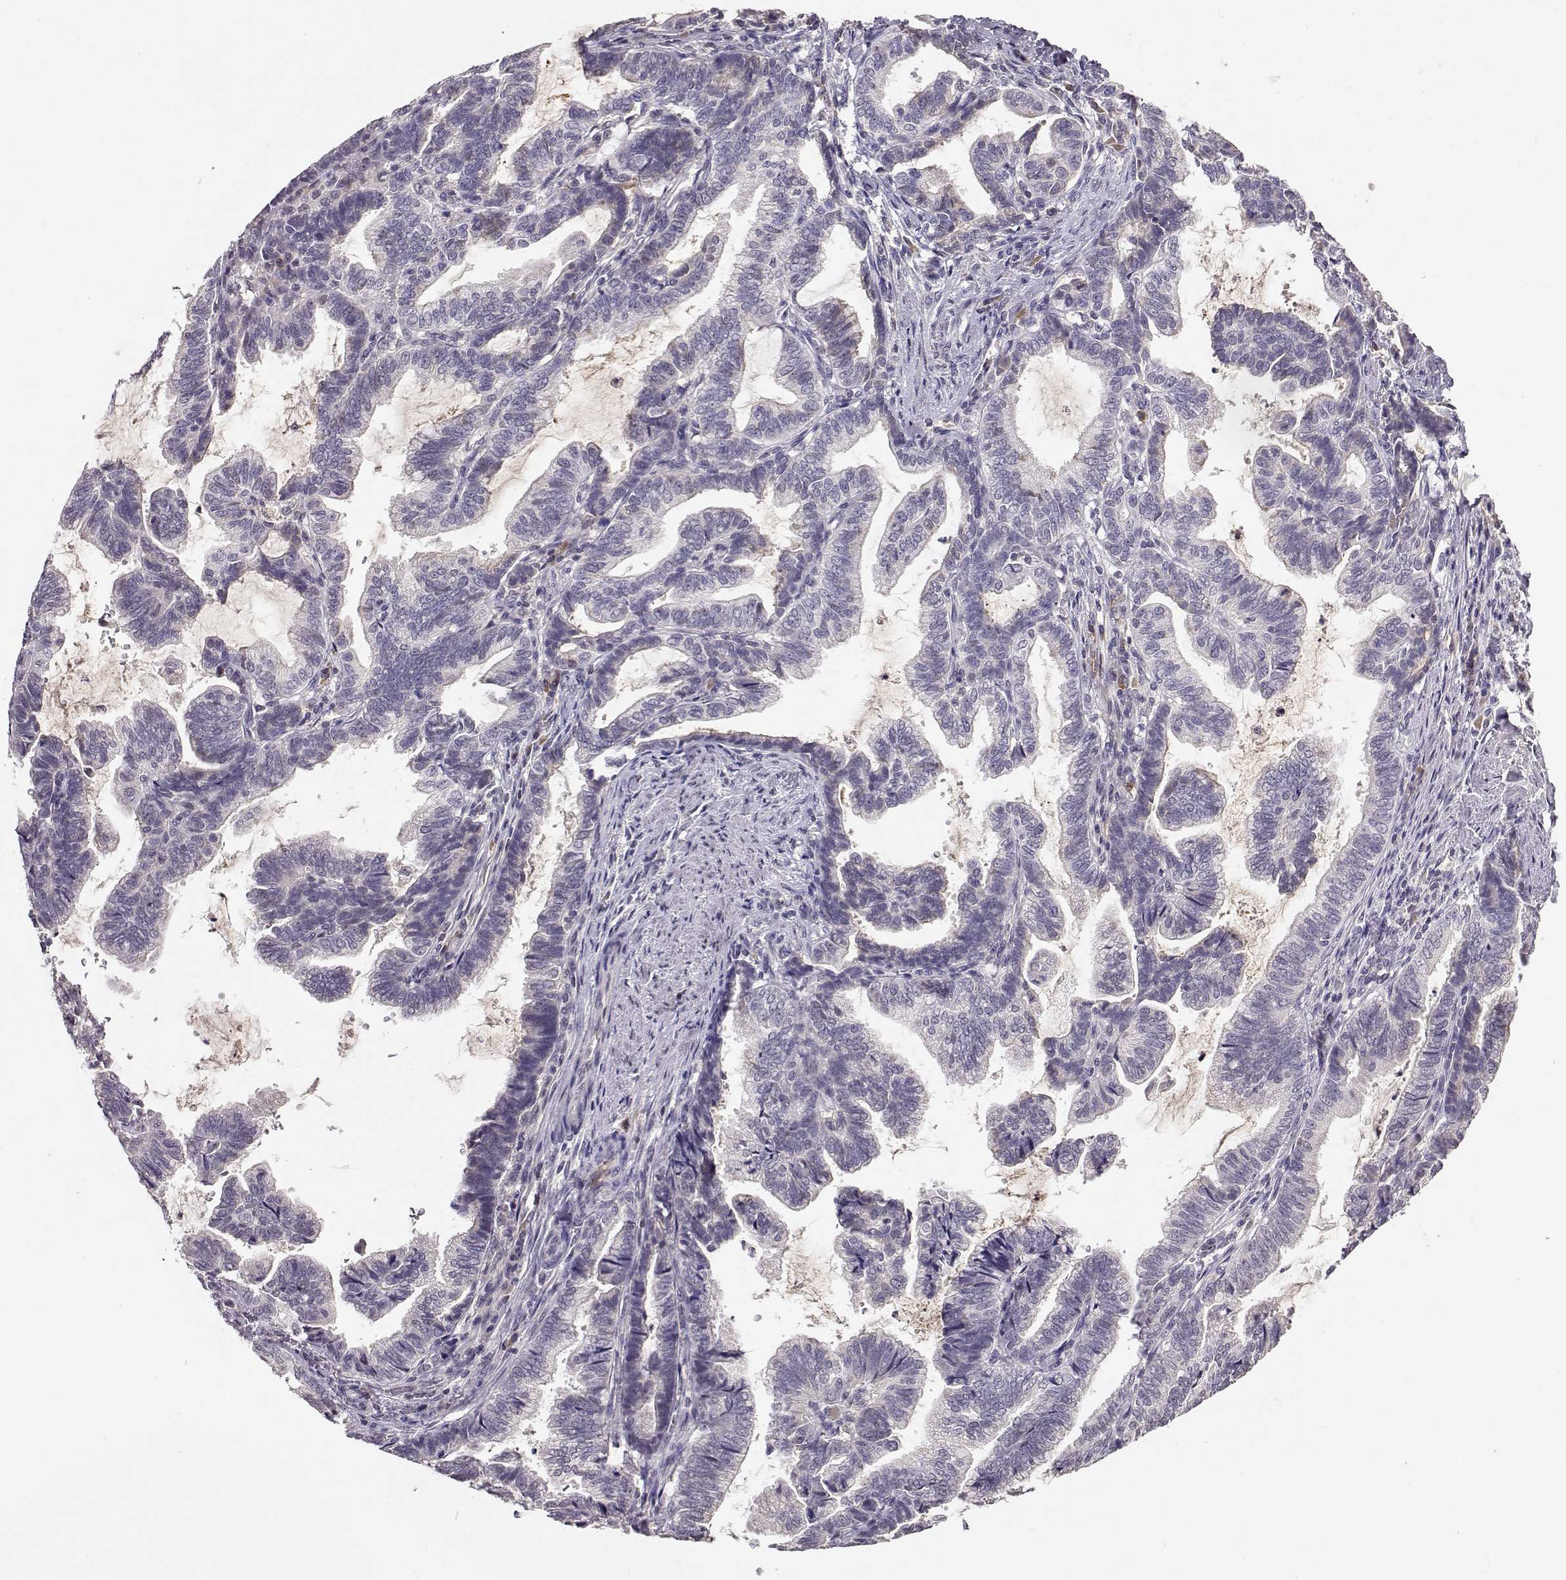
{"staining": {"intensity": "negative", "quantity": "none", "location": "none"}, "tissue": "stomach cancer", "cell_type": "Tumor cells", "image_type": "cancer", "snomed": [{"axis": "morphology", "description": "Adenocarcinoma, NOS"}, {"axis": "topography", "description": "Stomach"}], "caption": "IHC histopathology image of human adenocarcinoma (stomach) stained for a protein (brown), which exhibits no expression in tumor cells.", "gene": "TACR1", "patient": {"sex": "male", "age": 83}}